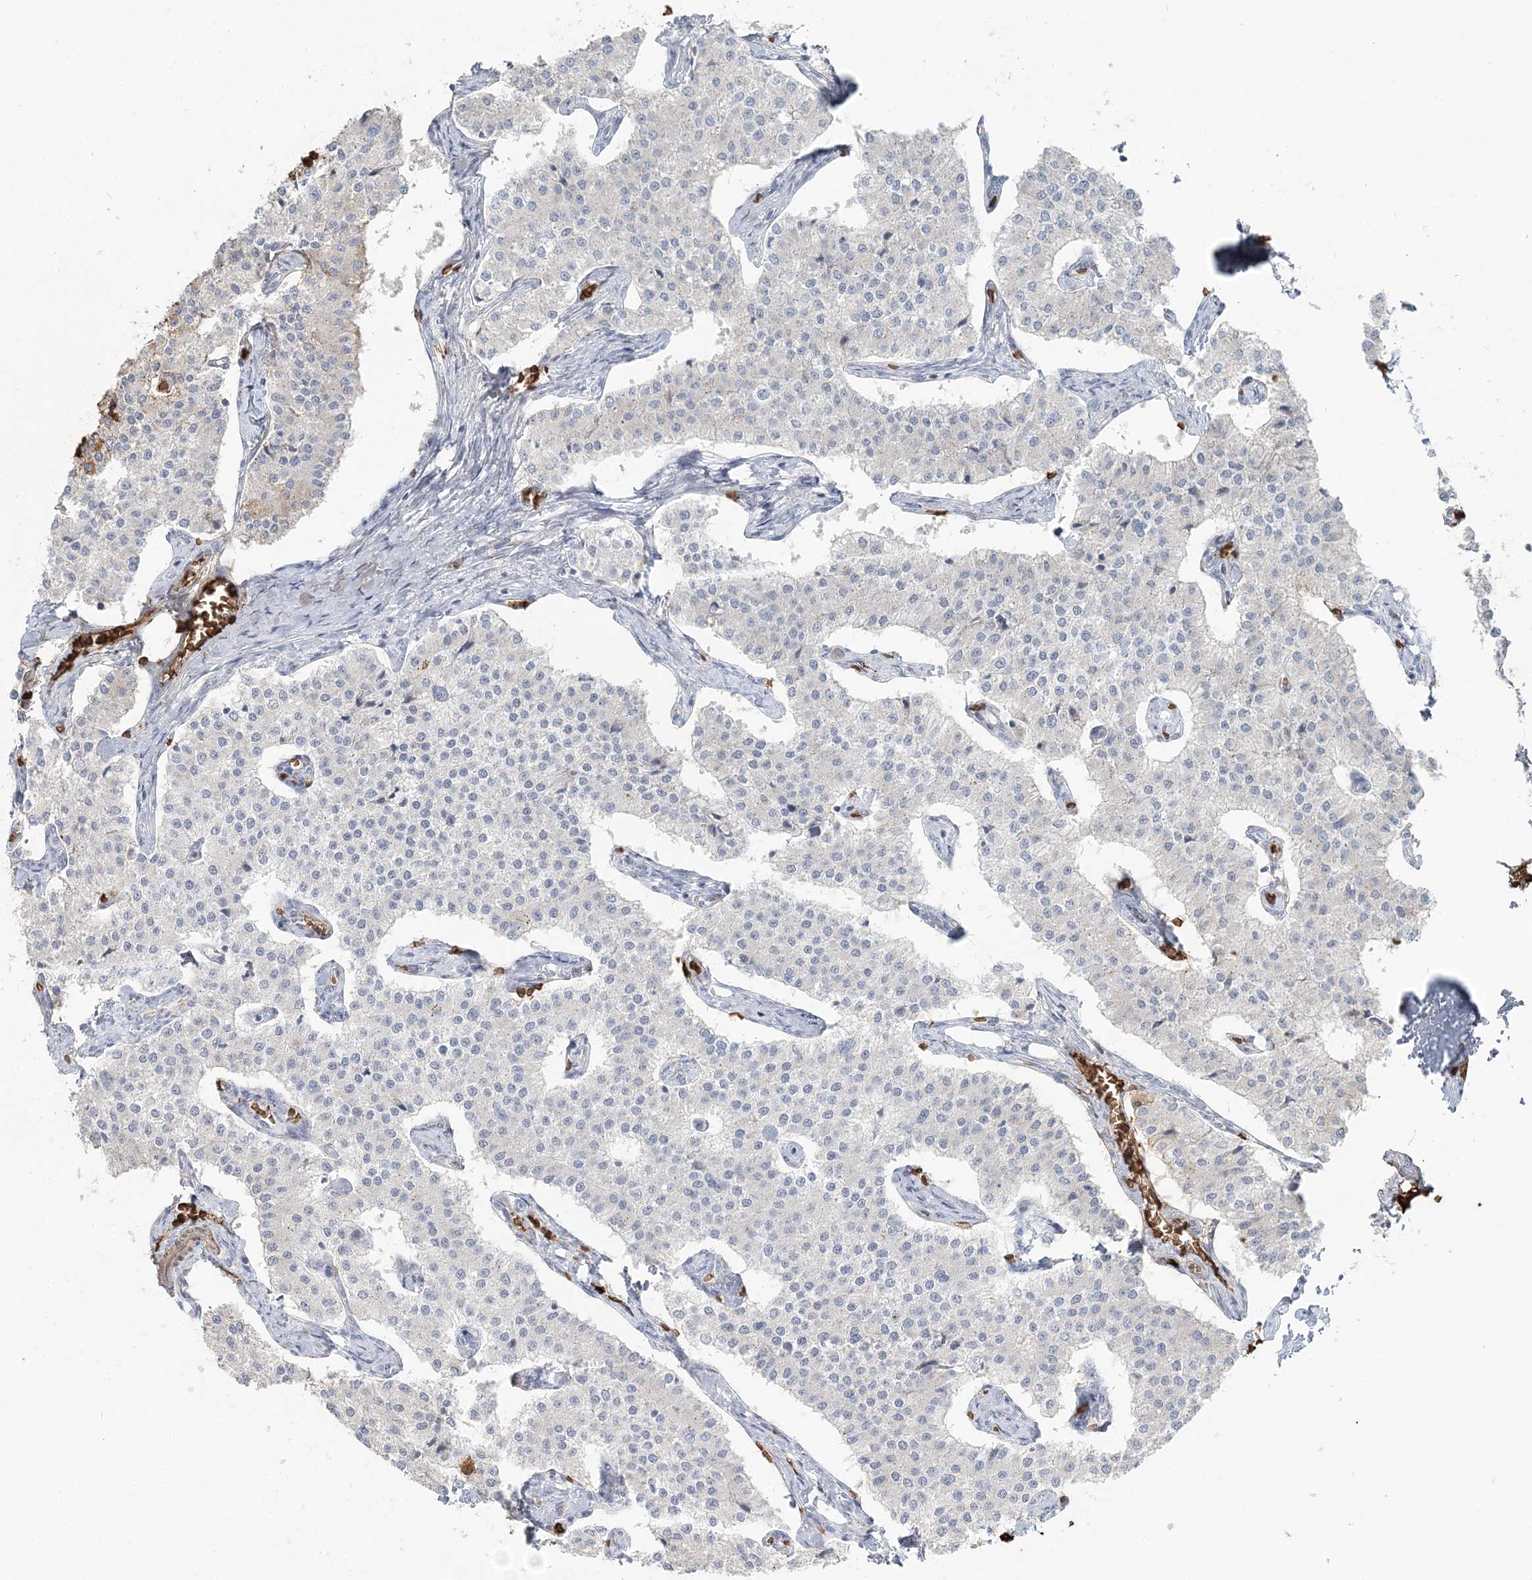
{"staining": {"intensity": "moderate", "quantity": "<25%", "location": "cytoplasmic/membranous"}, "tissue": "carcinoid", "cell_type": "Tumor cells", "image_type": "cancer", "snomed": [{"axis": "morphology", "description": "Carcinoid, malignant, NOS"}, {"axis": "topography", "description": "Colon"}], "caption": "Immunohistochemical staining of human carcinoid demonstrates low levels of moderate cytoplasmic/membranous protein staining in about <25% of tumor cells. The staining is performed using DAB (3,3'-diaminobenzidine) brown chromogen to label protein expression. The nuclei are counter-stained blue using hematoxylin.", "gene": "SERINC1", "patient": {"sex": "female", "age": 52}}